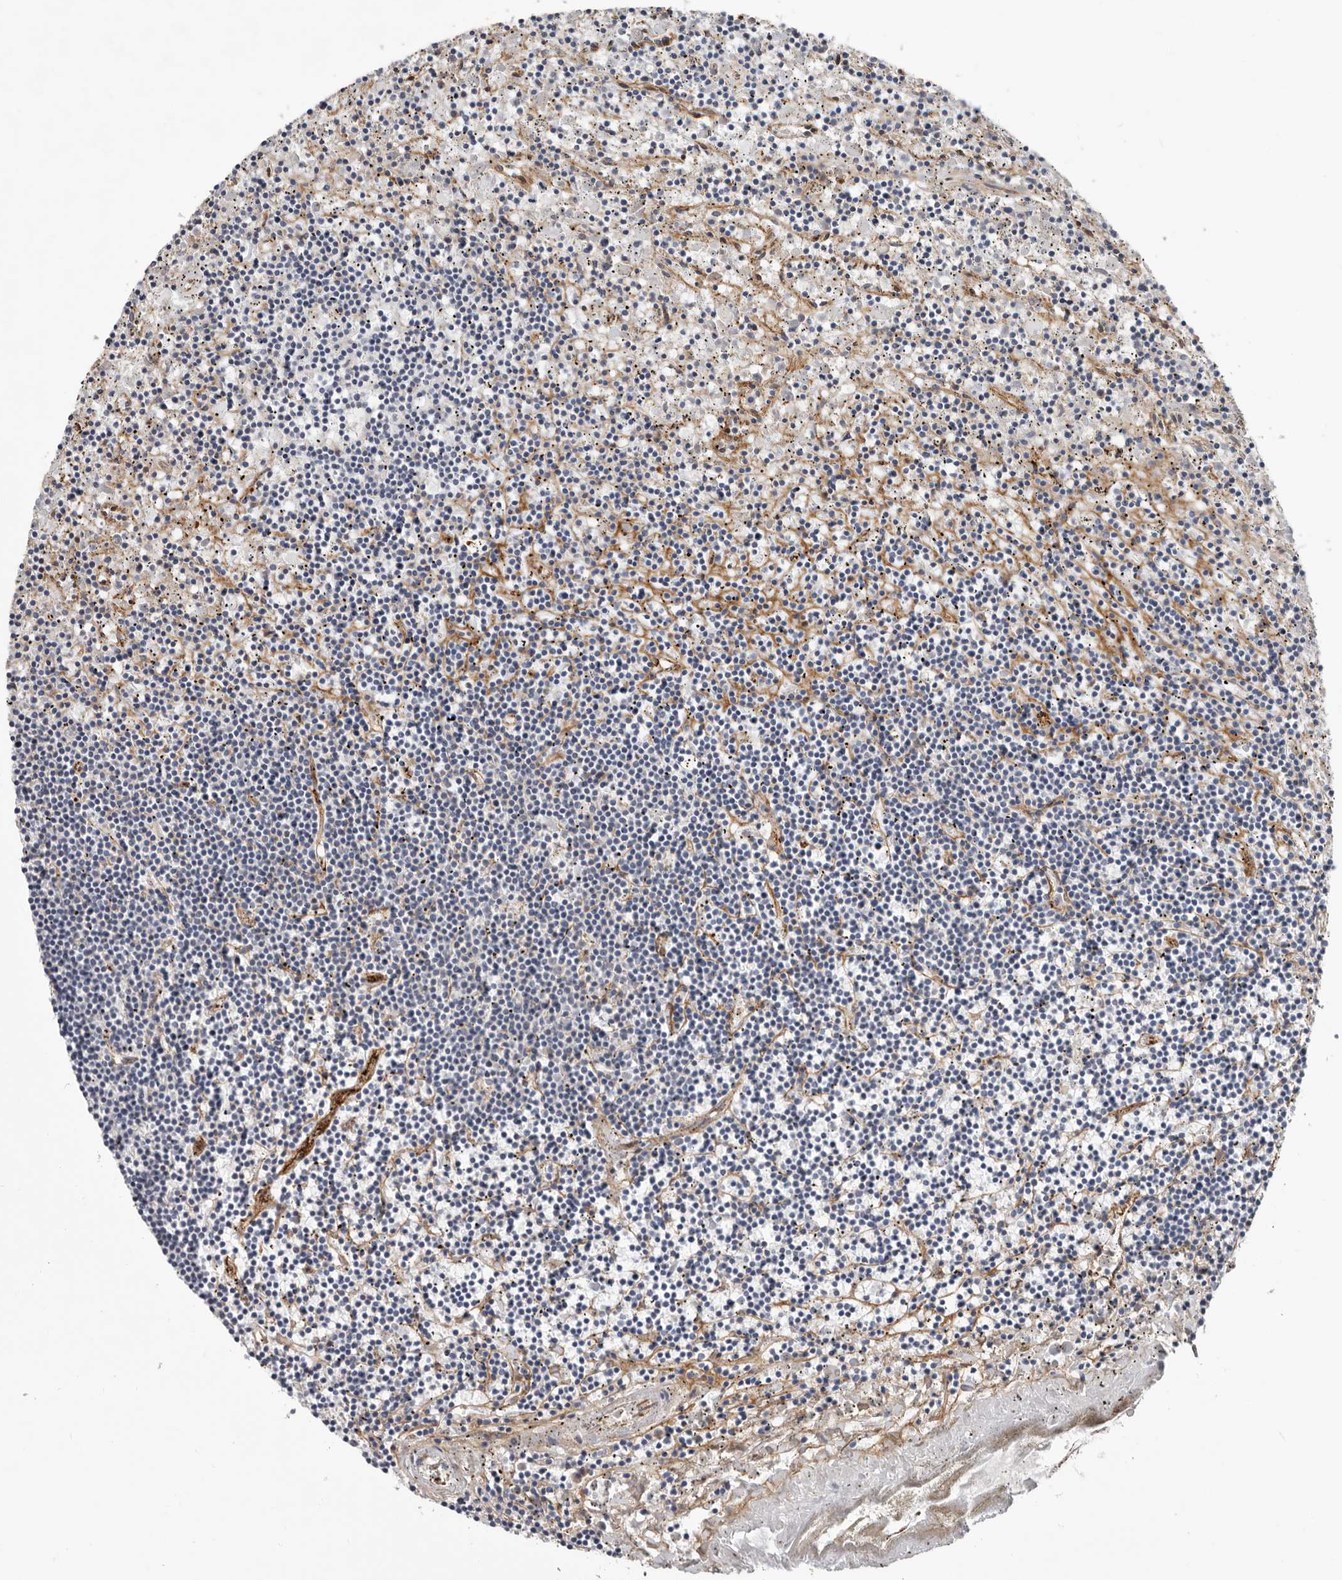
{"staining": {"intensity": "negative", "quantity": "none", "location": "none"}, "tissue": "lymphoma", "cell_type": "Tumor cells", "image_type": "cancer", "snomed": [{"axis": "morphology", "description": "Malignant lymphoma, non-Hodgkin's type, Low grade"}, {"axis": "topography", "description": "Spleen"}], "caption": "Image shows no significant protein positivity in tumor cells of lymphoma.", "gene": "LUZP1", "patient": {"sex": "male", "age": 76}}